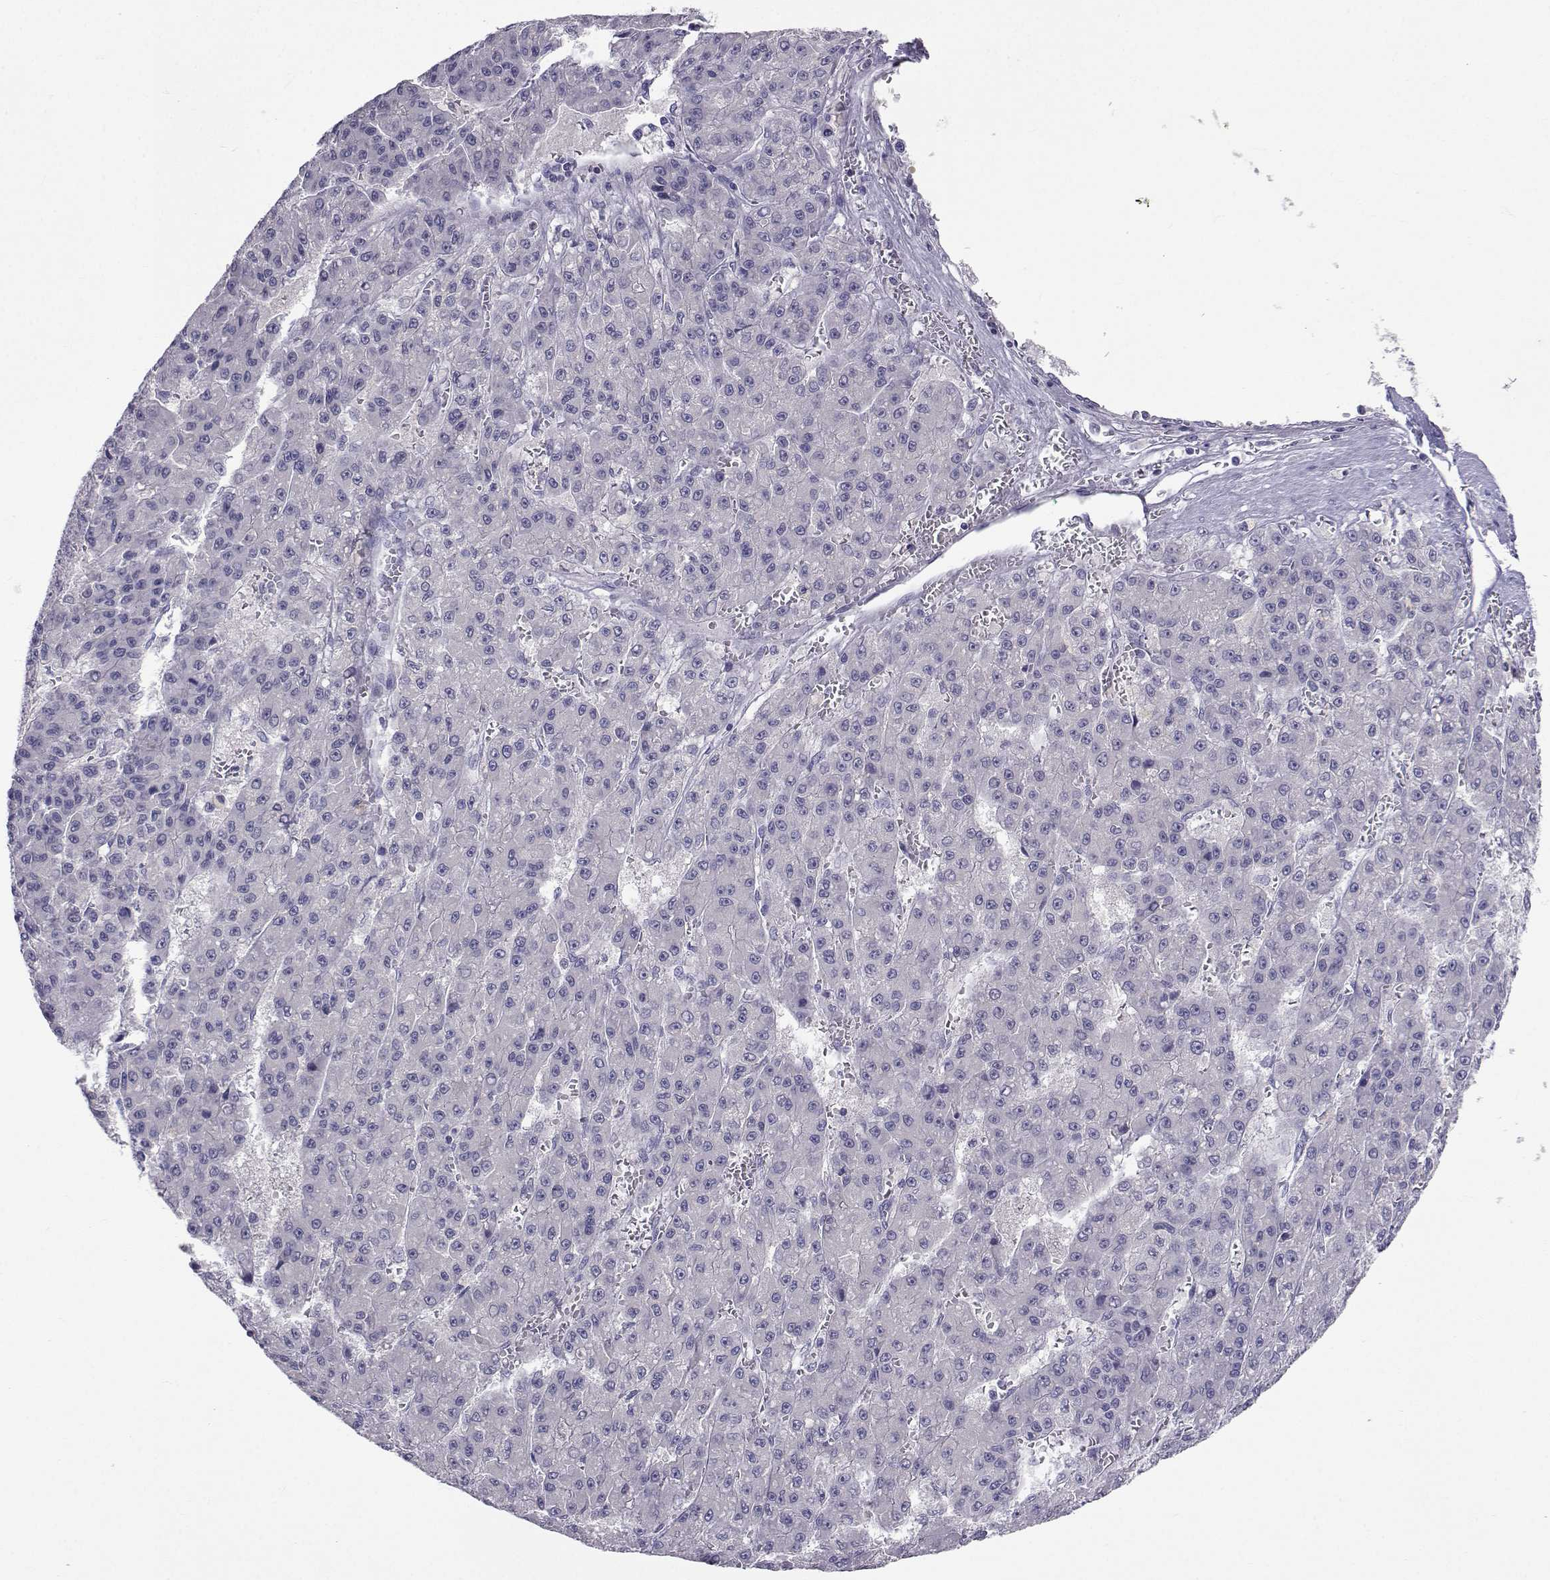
{"staining": {"intensity": "negative", "quantity": "none", "location": "none"}, "tissue": "liver cancer", "cell_type": "Tumor cells", "image_type": "cancer", "snomed": [{"axis": "morphology", "description": "Carcinoma, Hepatocellular, NOS"}, {"axis": "topography", "description": "Liver"}], "caption": "Protein analysis of liver cancer (hepatocellular carcinoma) exhibits no significant expression in tumor cells.", "gene": "SLC6A3", "patient": {"sex": "male", "age": 70}}